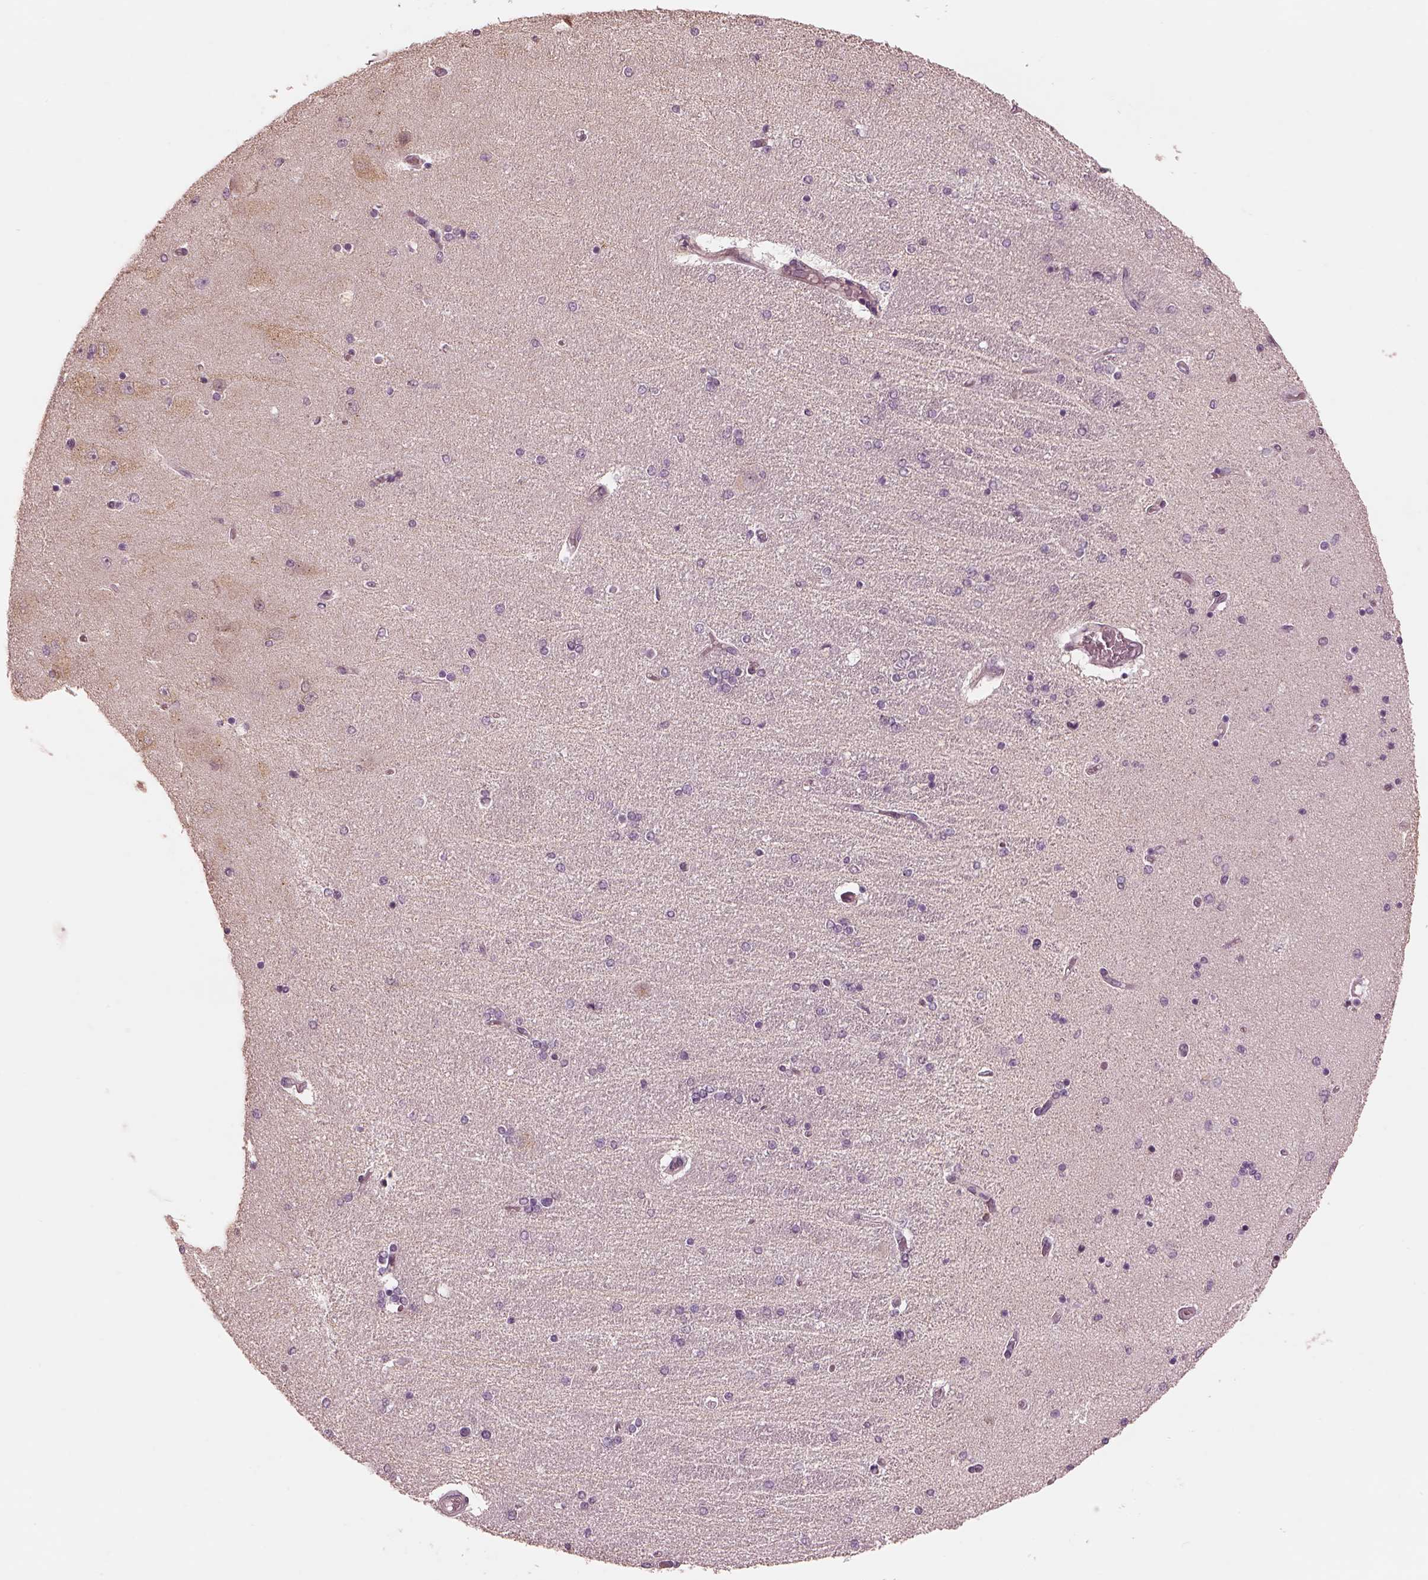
{"staining": {"intensity": "negative", "quantity": "none", "location": "none"}, "tissue": "hippocampus", "cell_type": "Glial cells", "image_type": "normal", "snomed": [{"axis": "morphology", "description": "Normal tissue, NOS"}, {"axis": "topography", "description": "Hippocampus"}], "caption": "Immunohistochemistry histopathology image of unremarkable hippocampus: hippocampus stained with DAB exhibits no significant protein expression in glial cells.", "gene": "PRKACG", "patient": {"sex": "female", "age": 54}}